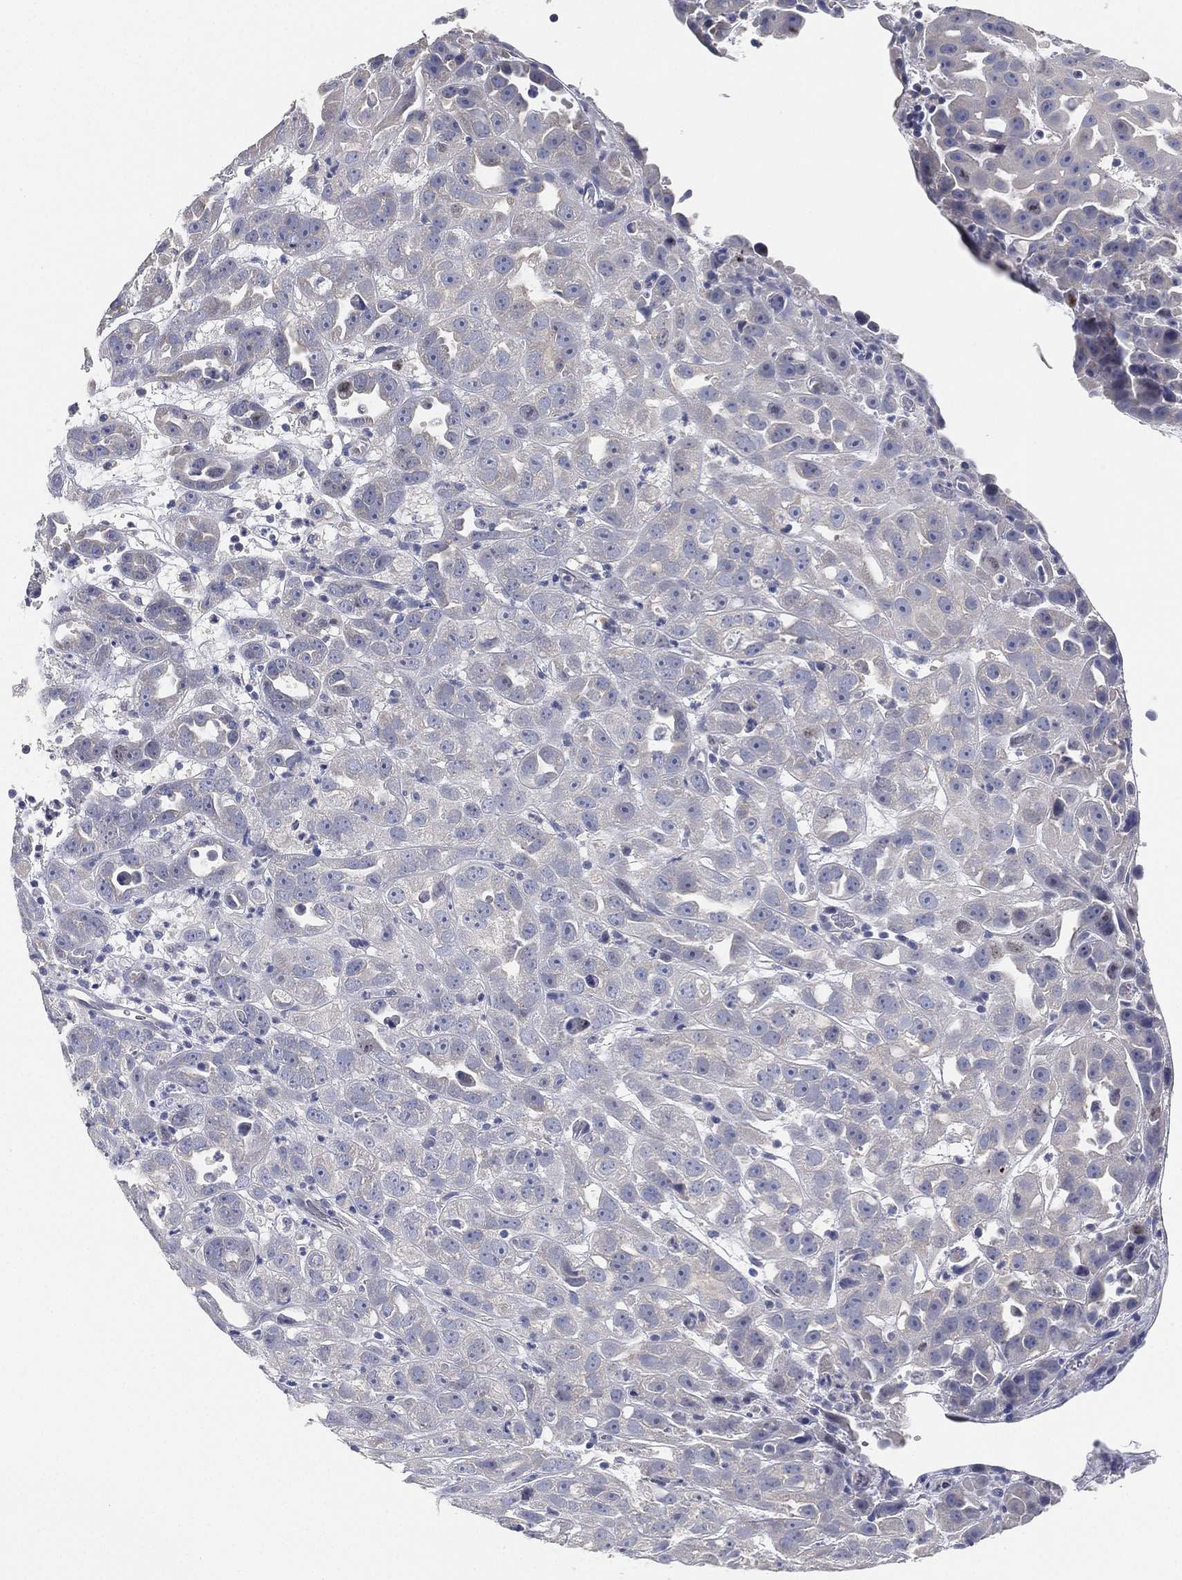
{"staining": {"intensity": "negative", "quantity": "none", "location": "none"}, "tissue": "urothelial cancer", "cell_type": "Tumor cells", "image_type": "cancer", "snomed": [{"axis": "morphology", "description": "Urothelial carcinoma, High grade"}, {"axis": "topography", "description": "Urinary bladder"}], "caption": "DAB (3,3'-diaminobenzidine) immunohistochemical staining of urothelial cancer exhibits no significant staining in tumor cells.", "gene": "FAM187B", "patient": {"sex": "female", "age": 41}}